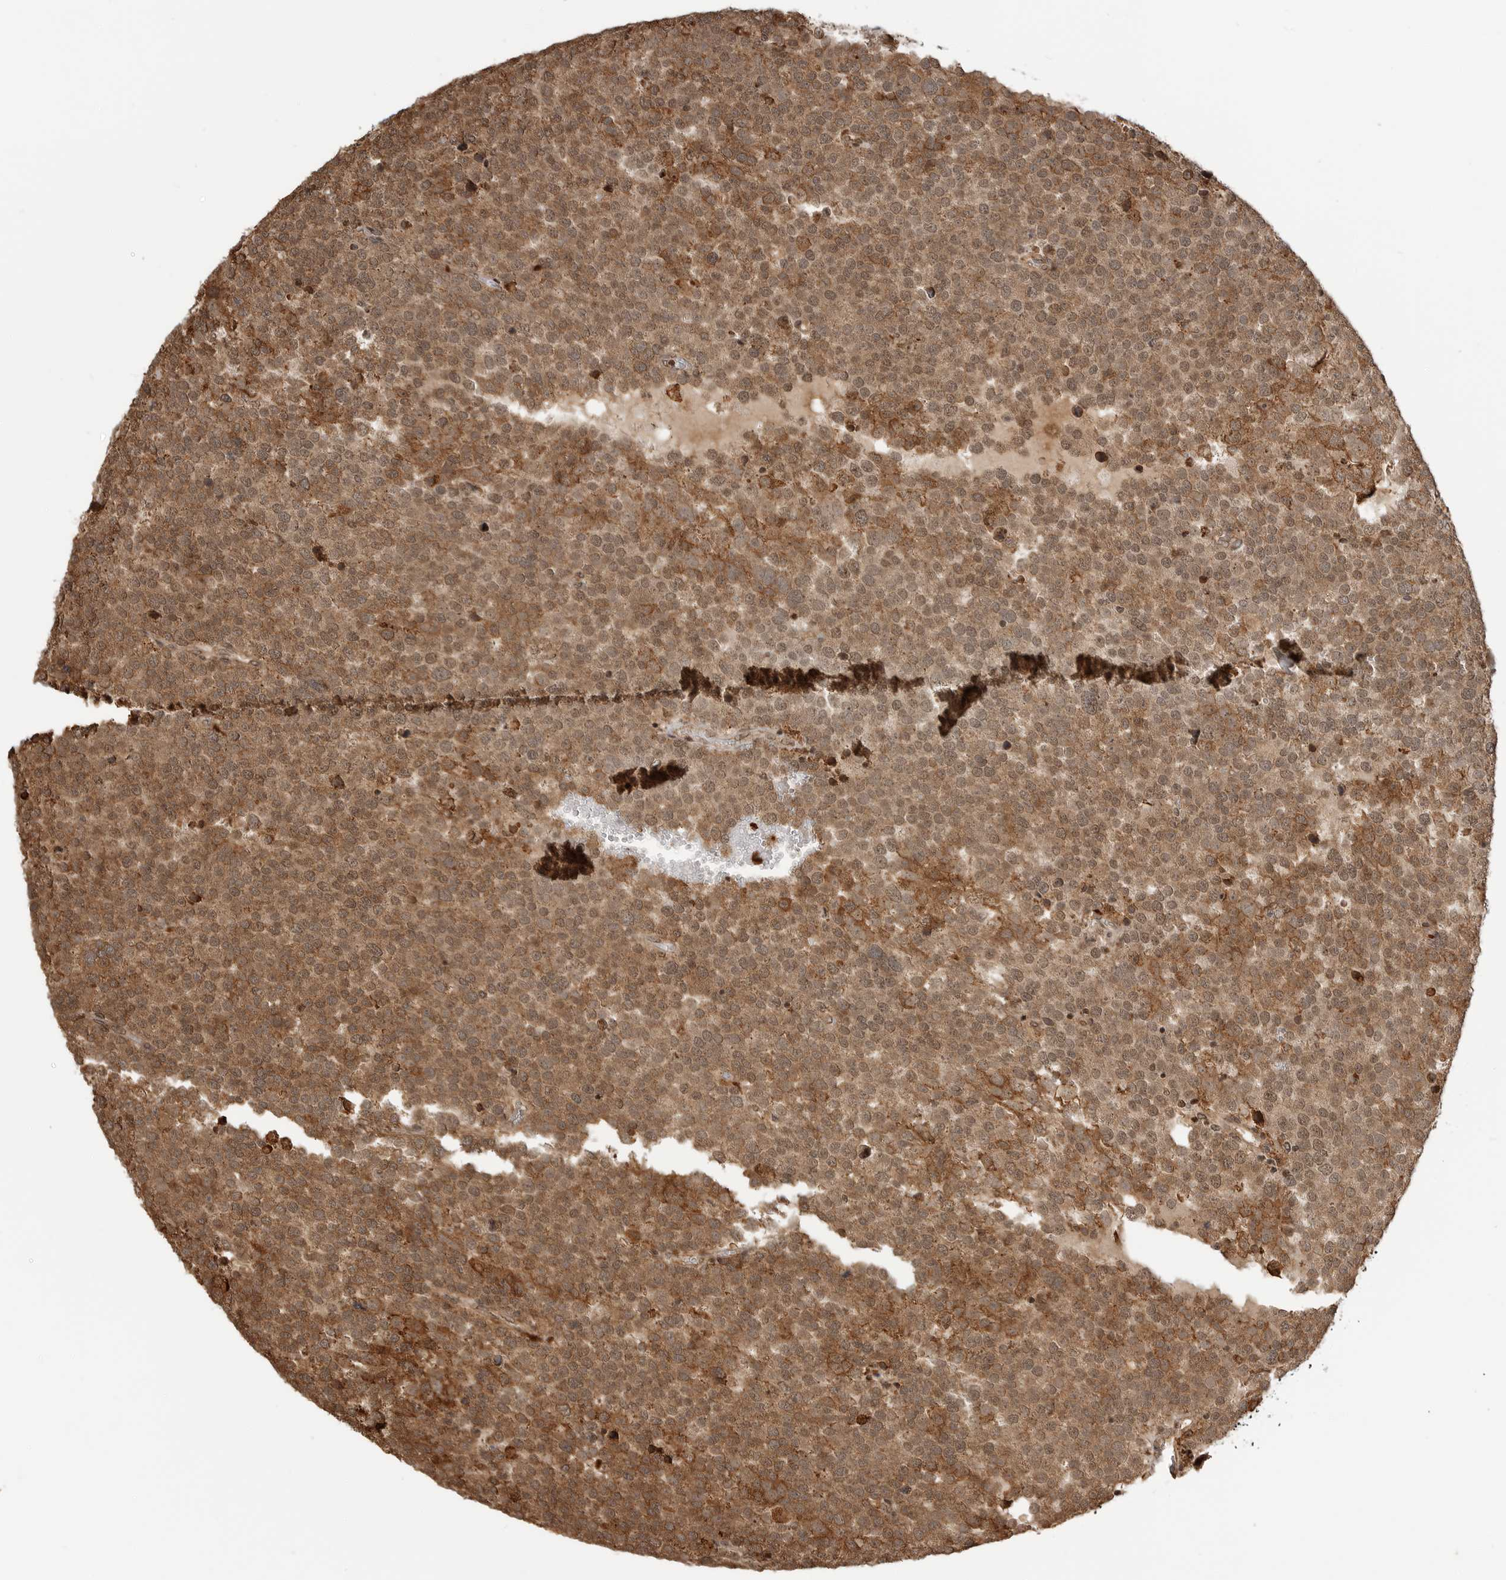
{"staining": {"intensity": "moderate", "quantity": ">75%", "location": "cytoplasmic/membranous,nuclear"}, "tissue": "testis cancer", "cell_type": "Tumor cells", "image_type": "cancer", "snomed": [{"axis": "morphology", "description": "Seminoma, NOS"}, {"axis": "topography", "description": "Testis"}], "caption": "High-power microscopy captured an immunohistochemistry histopathology image of testis cancer, revealing moderate cytoplasmic/membranous and nuclear staining in approximately >75% of tumor cells.", "gene": "BMP2K", "patient": {"sex": "male", "age": 71}}